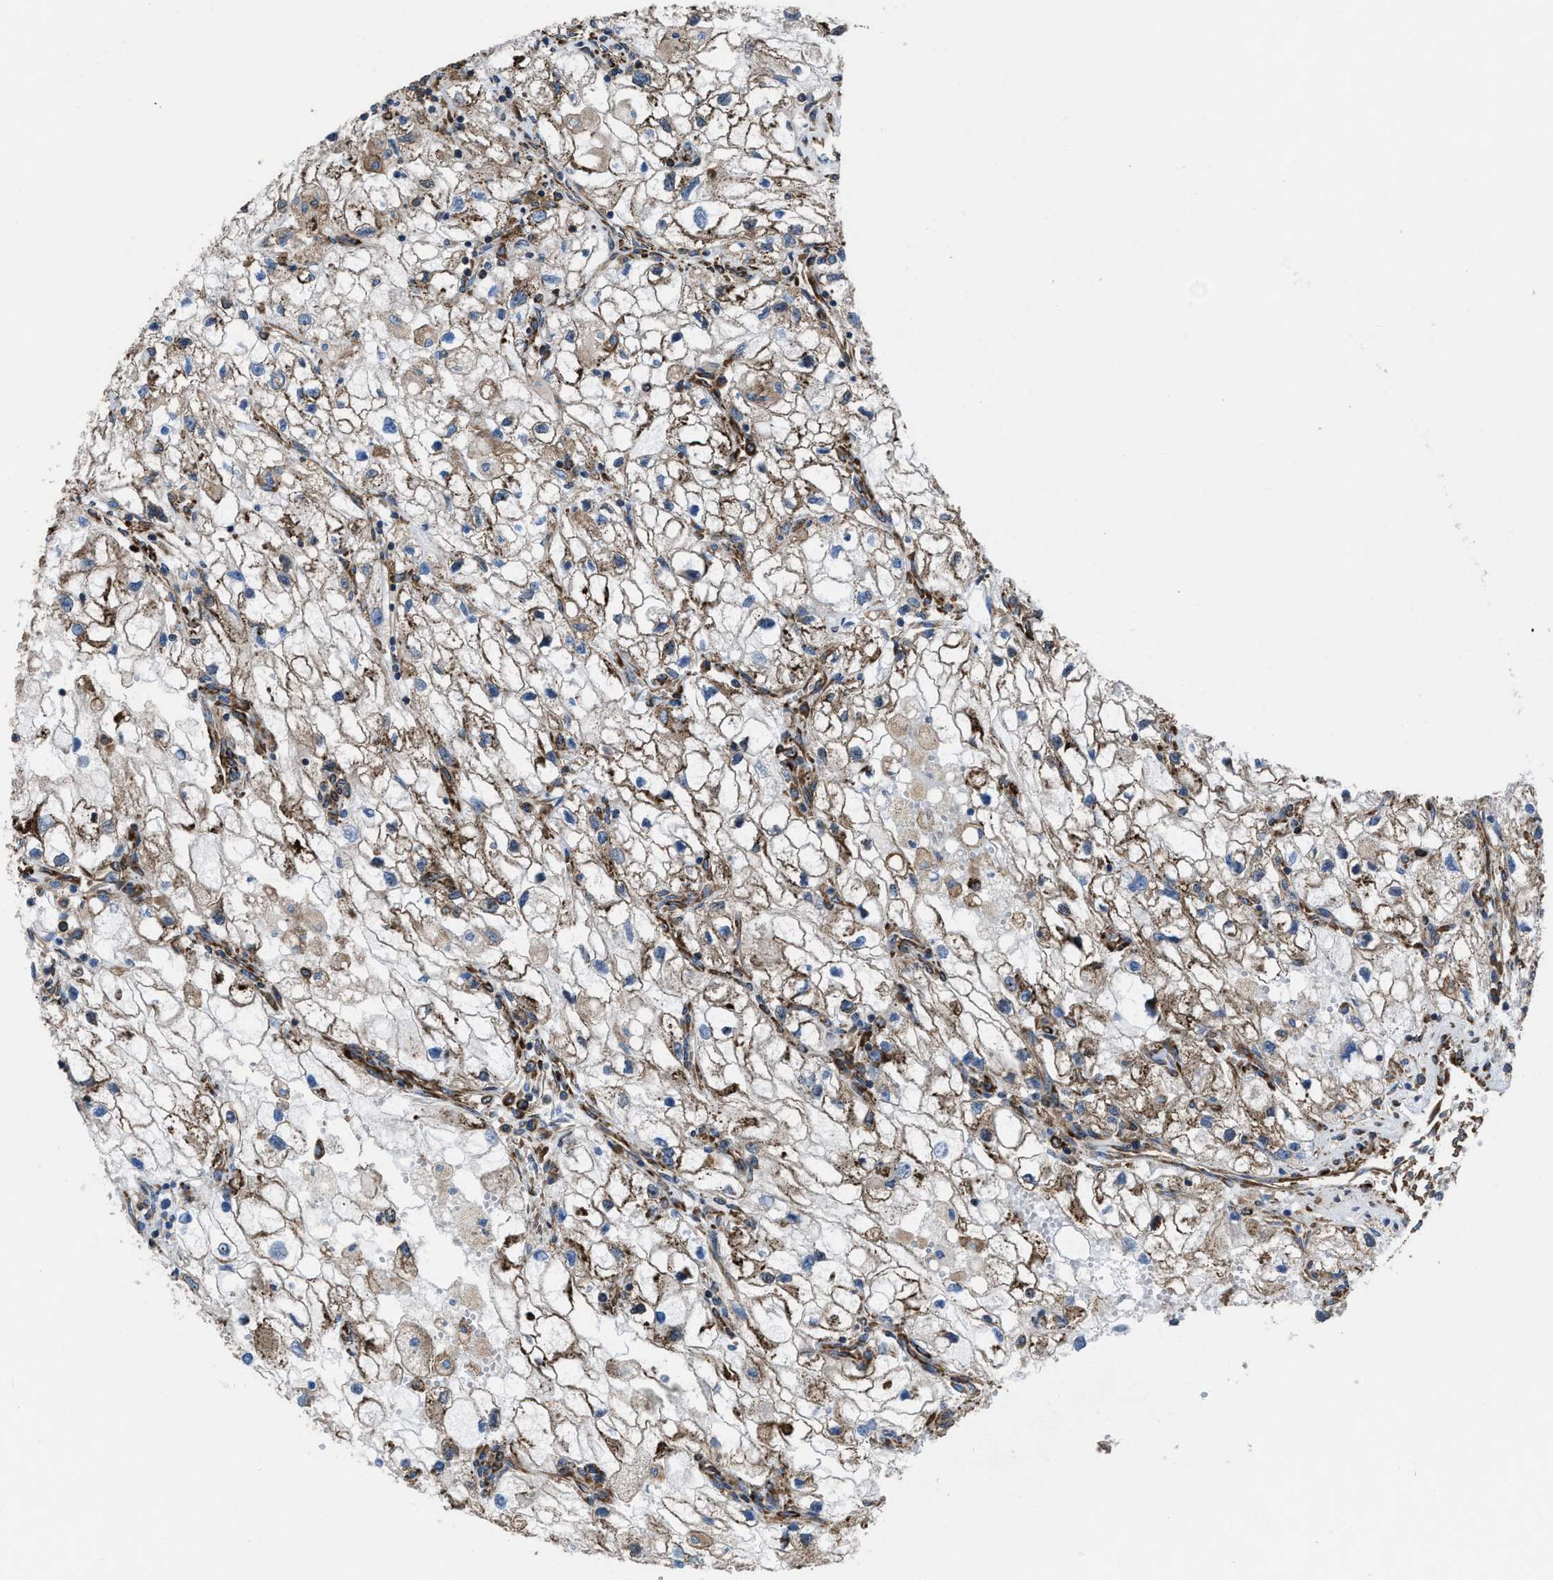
{"staining": {"intensity": "moderate", "quantity": ">75%", "location": "cytoplasmic/membranous"}, "tissue": "renal cancer", "cell_type": "Tumor cells", "image_type": "cancer", "snomed": [{"axis": "morphology", "description": "Adenocarcinoma, NOS"}, {"axis": "topography", "description": "Kidney"}], "caption": "Moderate cytoplasmic/membranous staining is appreciated in approximately >75% of tumor cells in renal cancer (adenocarcinoma).", "gene": "CAPRIN1", "patient": {"sex": "female", "age": 70}}